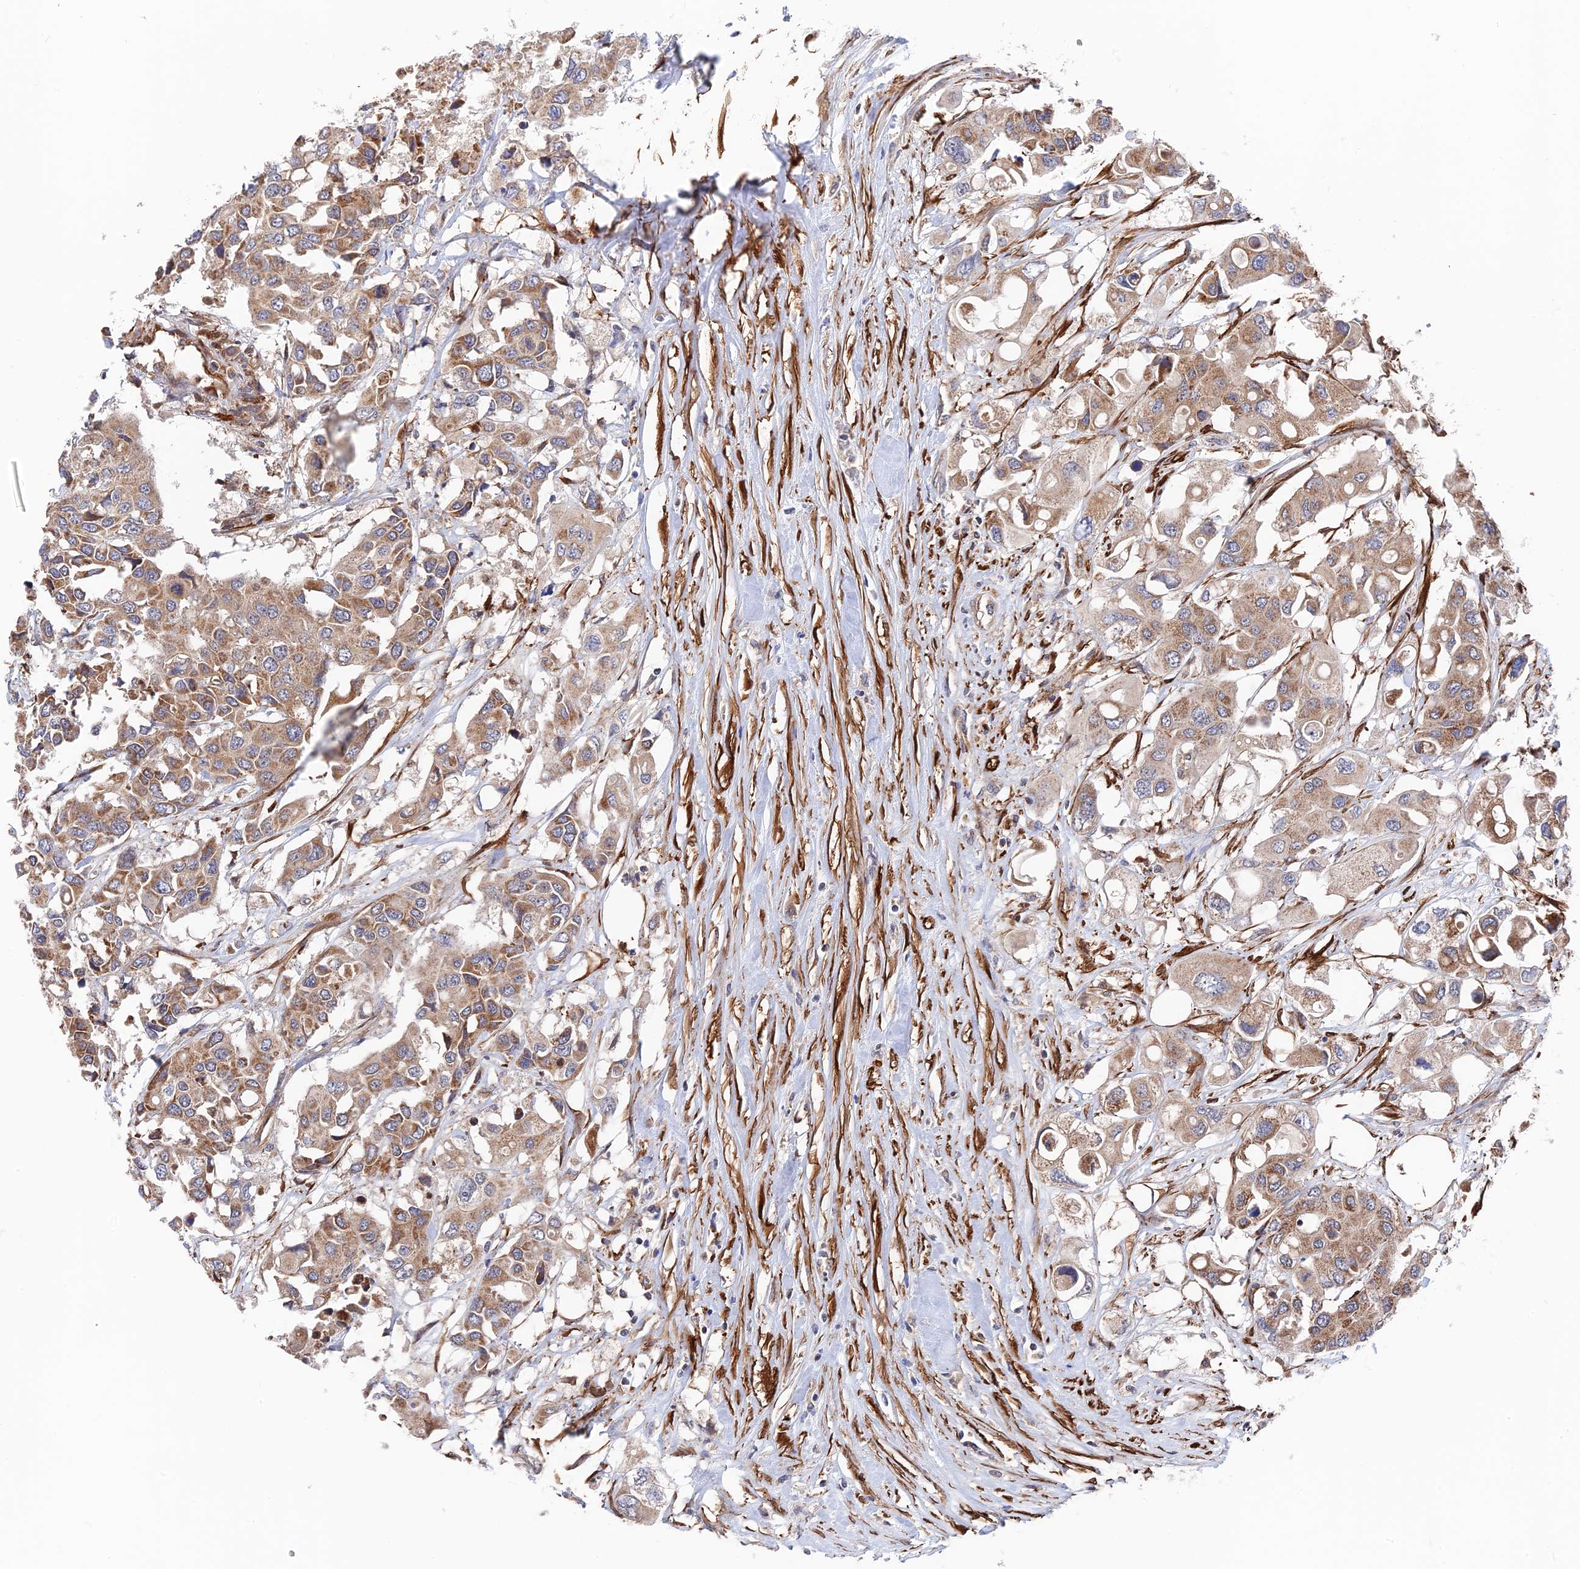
{"staining": {"intensity": "moderate", "quantity": ">75%", "location": "cytoplasmic/membranous"}, "tissue": "colorectal cancer", "cell_type": "Tumor cells", "image_type": "cancer", "snomed": [{"axis": "morphology", "description": "Adenocarcinoma, NOS"}, {"axis": "topography", "description": "Colon"}], "caption": "A brown stain highlights moderate cytoplasmic/membranous expression of a protein in human colorectal adenocarcinoma tumor cells.", "gene": "ZNF320", "patient": {"sex": "male", "age": 77}}